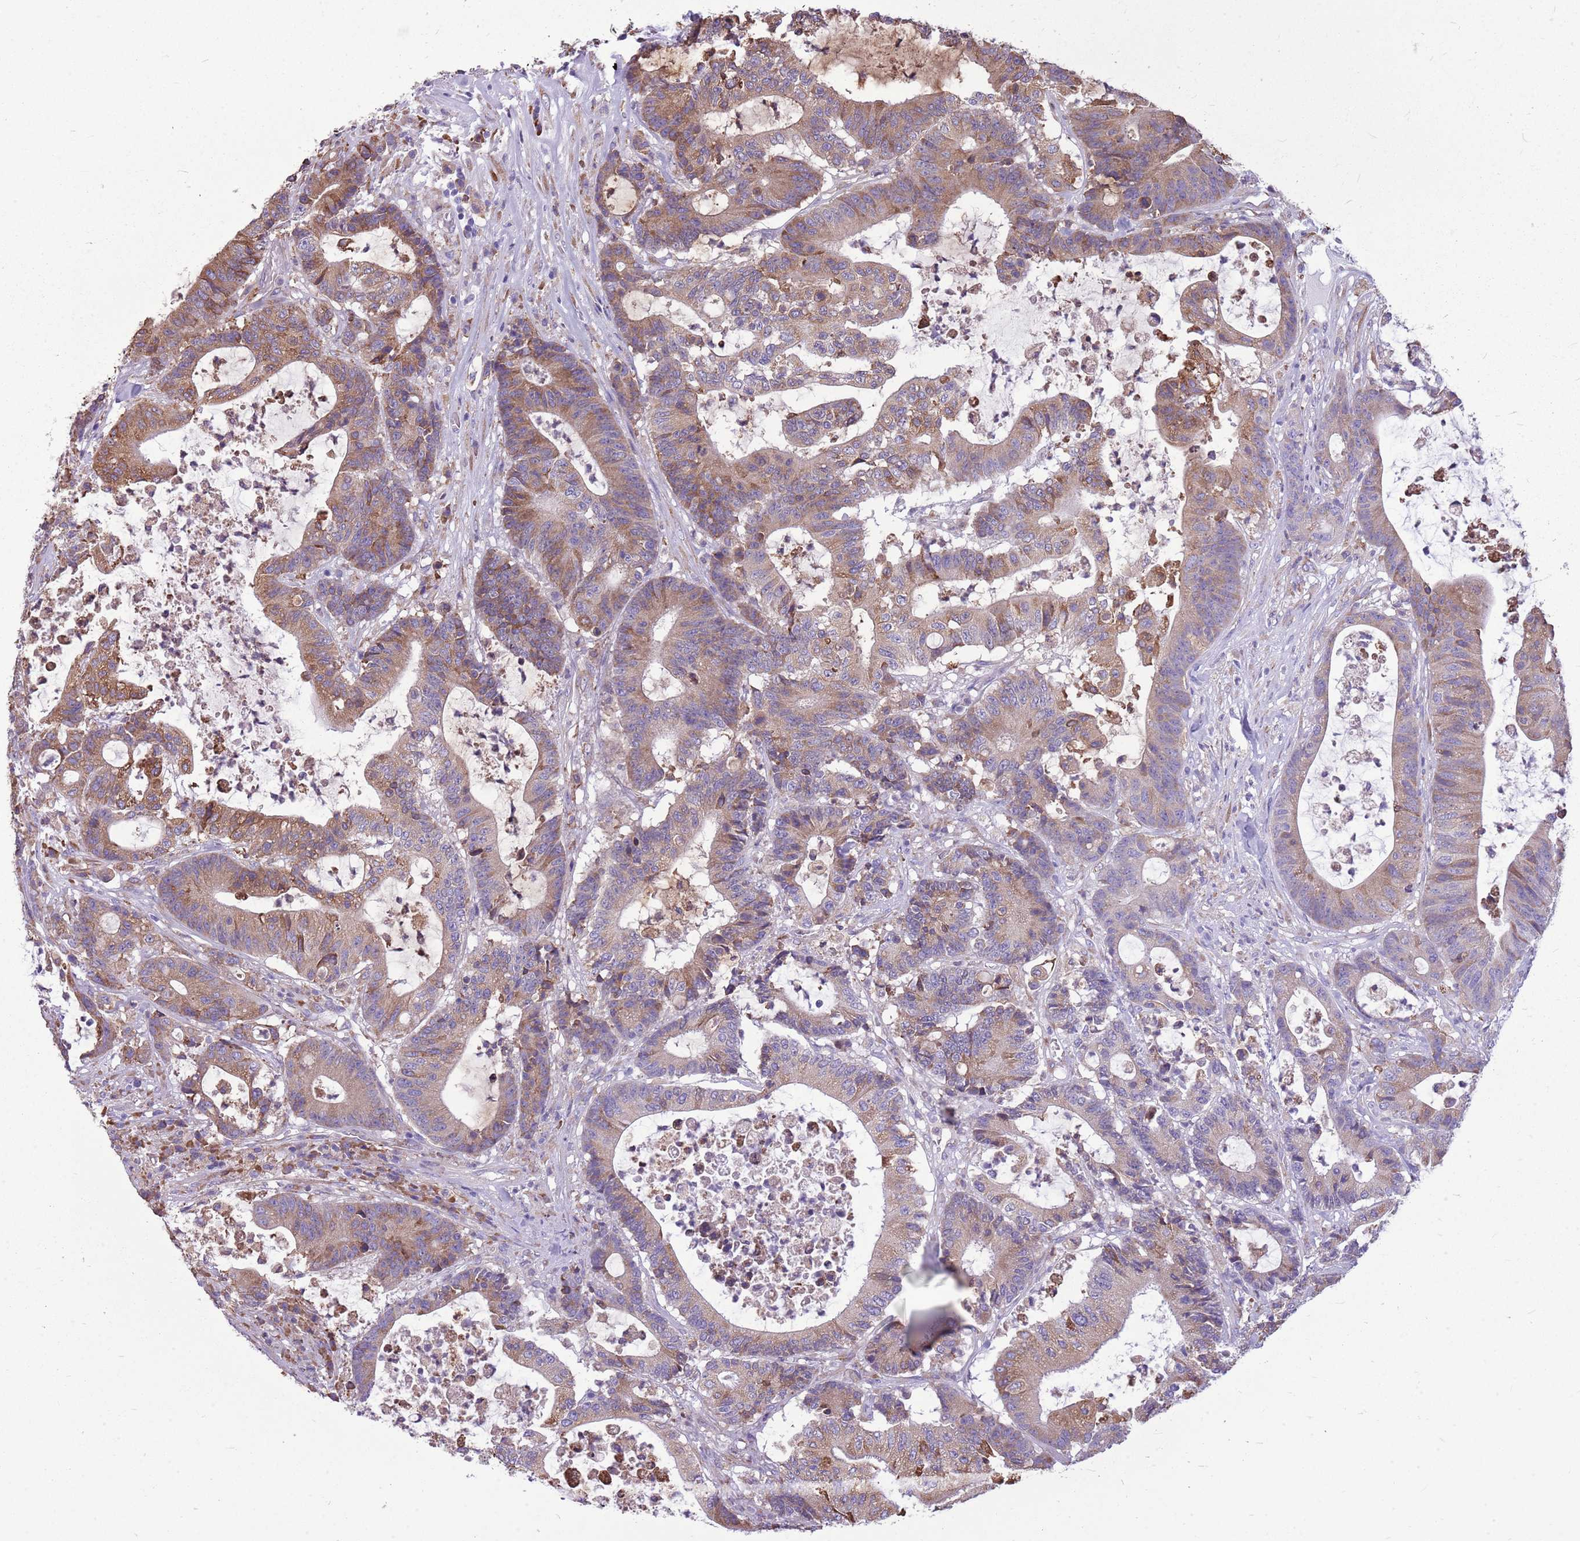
{"staining": {"intensity": "moderate", "quantity": "25%-75%", "location": "cytoplasmic/membranous"}, "tissue": "colorectal cancer", "cell_type": "Tumor cells", "image_type": "cancer", "snomed": [{"axis": "morphology", "description": "Adenocarcinoma, NOS"}, {"axis": "topography", "description": "Colon"}], "caption": "A brown stain labels moderate cytoplasmic/membranous staining of a protein in colorectal adenocarcinoma tumor cells.", "gene": "KCTD19", "patient": {"sex": "female", "age": 84}}